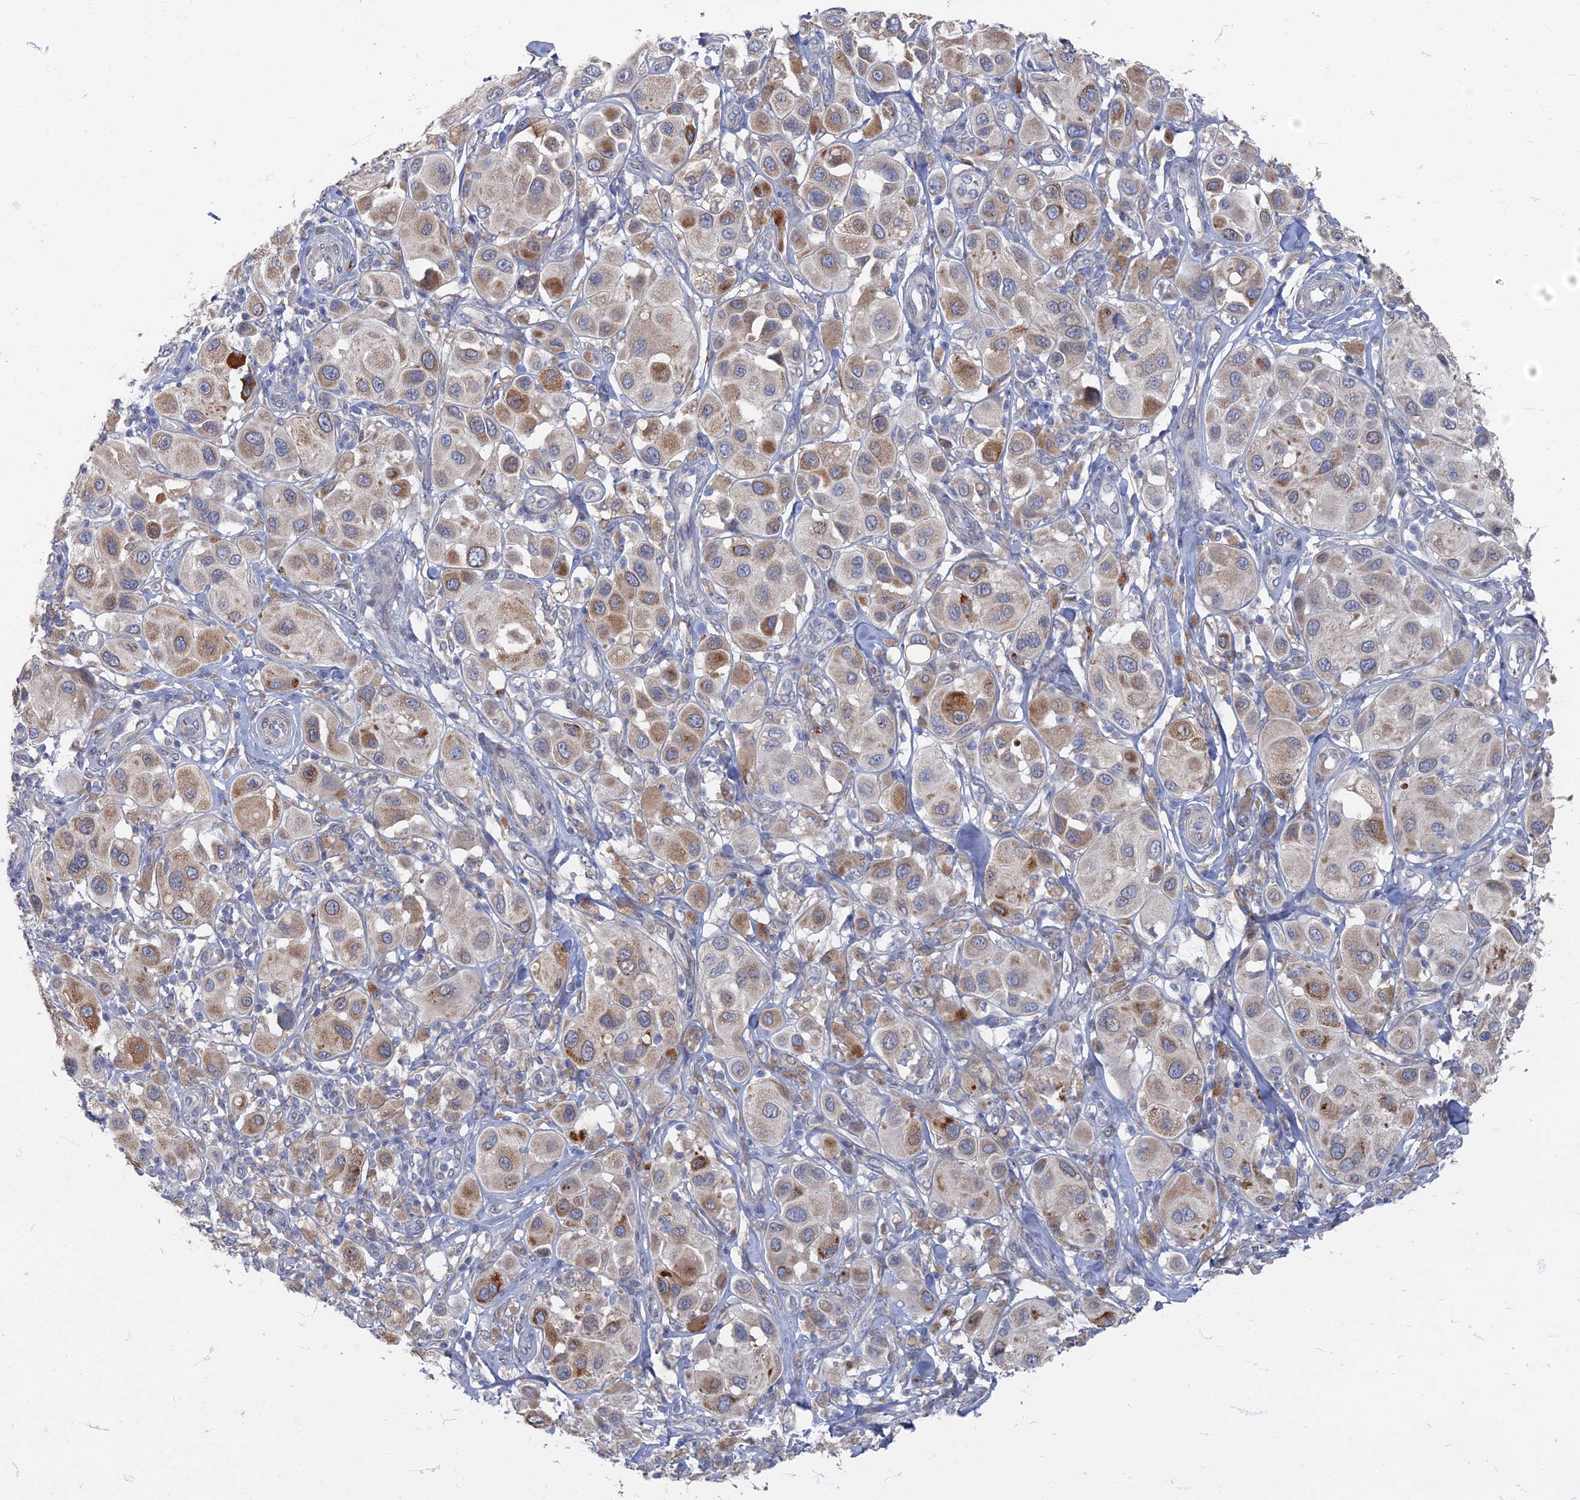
{"staining": {"intensity": "moderate", "quantity": ">75%", "location": "cytoplasmic/membranous"}, "tissue": "melanoma", "cell_type": "Tumor cells", "image_type": "cancer", "snomed": [{"axis": "morphology", "description": "Malignant melanoma, Metastatic site"}, {"axis": "topography", "description": "Skin"}], "caption": "The photomicrograph demonstrates a brown stain indicating the presence of a protein in the cytoplasmic/membranous of tumor cells in malignant melanoma (metastatic site).", "gene": "TMEM128", "patient": {"sex": "male", "age": 41}}